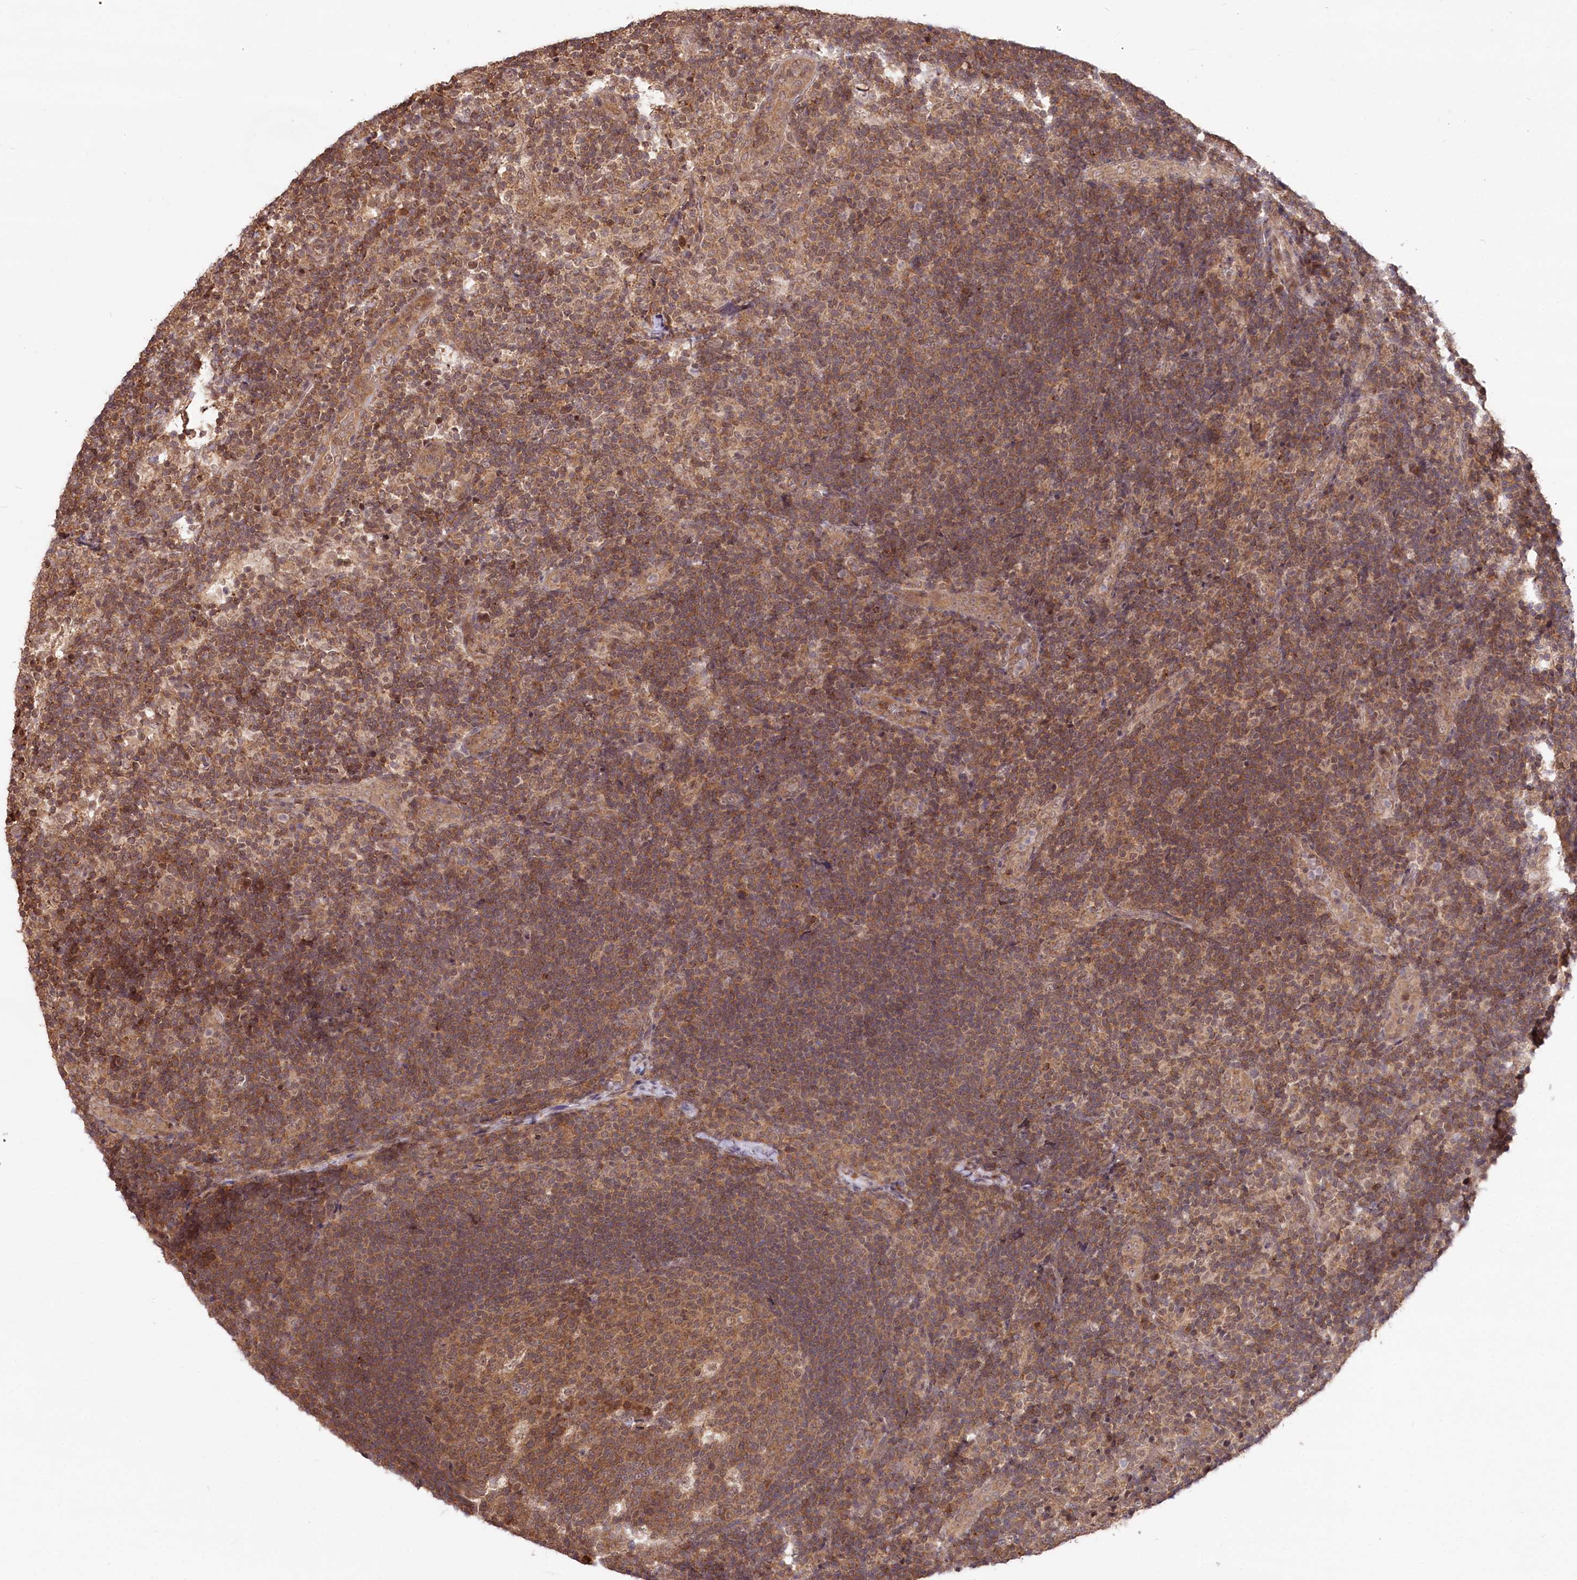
{"staining": {"intensity": "moderate", "quantity": ">75%", "location": "cytoplasmic/membranous,nuclear"}, "tissue": "lymph node", "cell_type": "Germinal center cells", "image_type": "normal", "snomed": [{"axis": "morphology", "description": "Normal tissue, NOS"}, {"axis": "topography", "description": "Lymph node"}], "caption": "A high-resolution photomicrograph shows IHC staining of unremarkable lymph node, which shows moderate cytoplasmic/membranous,nuclear expression in approximately >75% of germinal center cells. The staining was performed using DAB (3,3'-diaminobenzidine) to visualize the protein expression in brown, while the nuclei were stained in blue with hematoxylin (Magnification: 20x).", "gene": "CCSER2", "patient": {"sex": "female", "age": 22}}